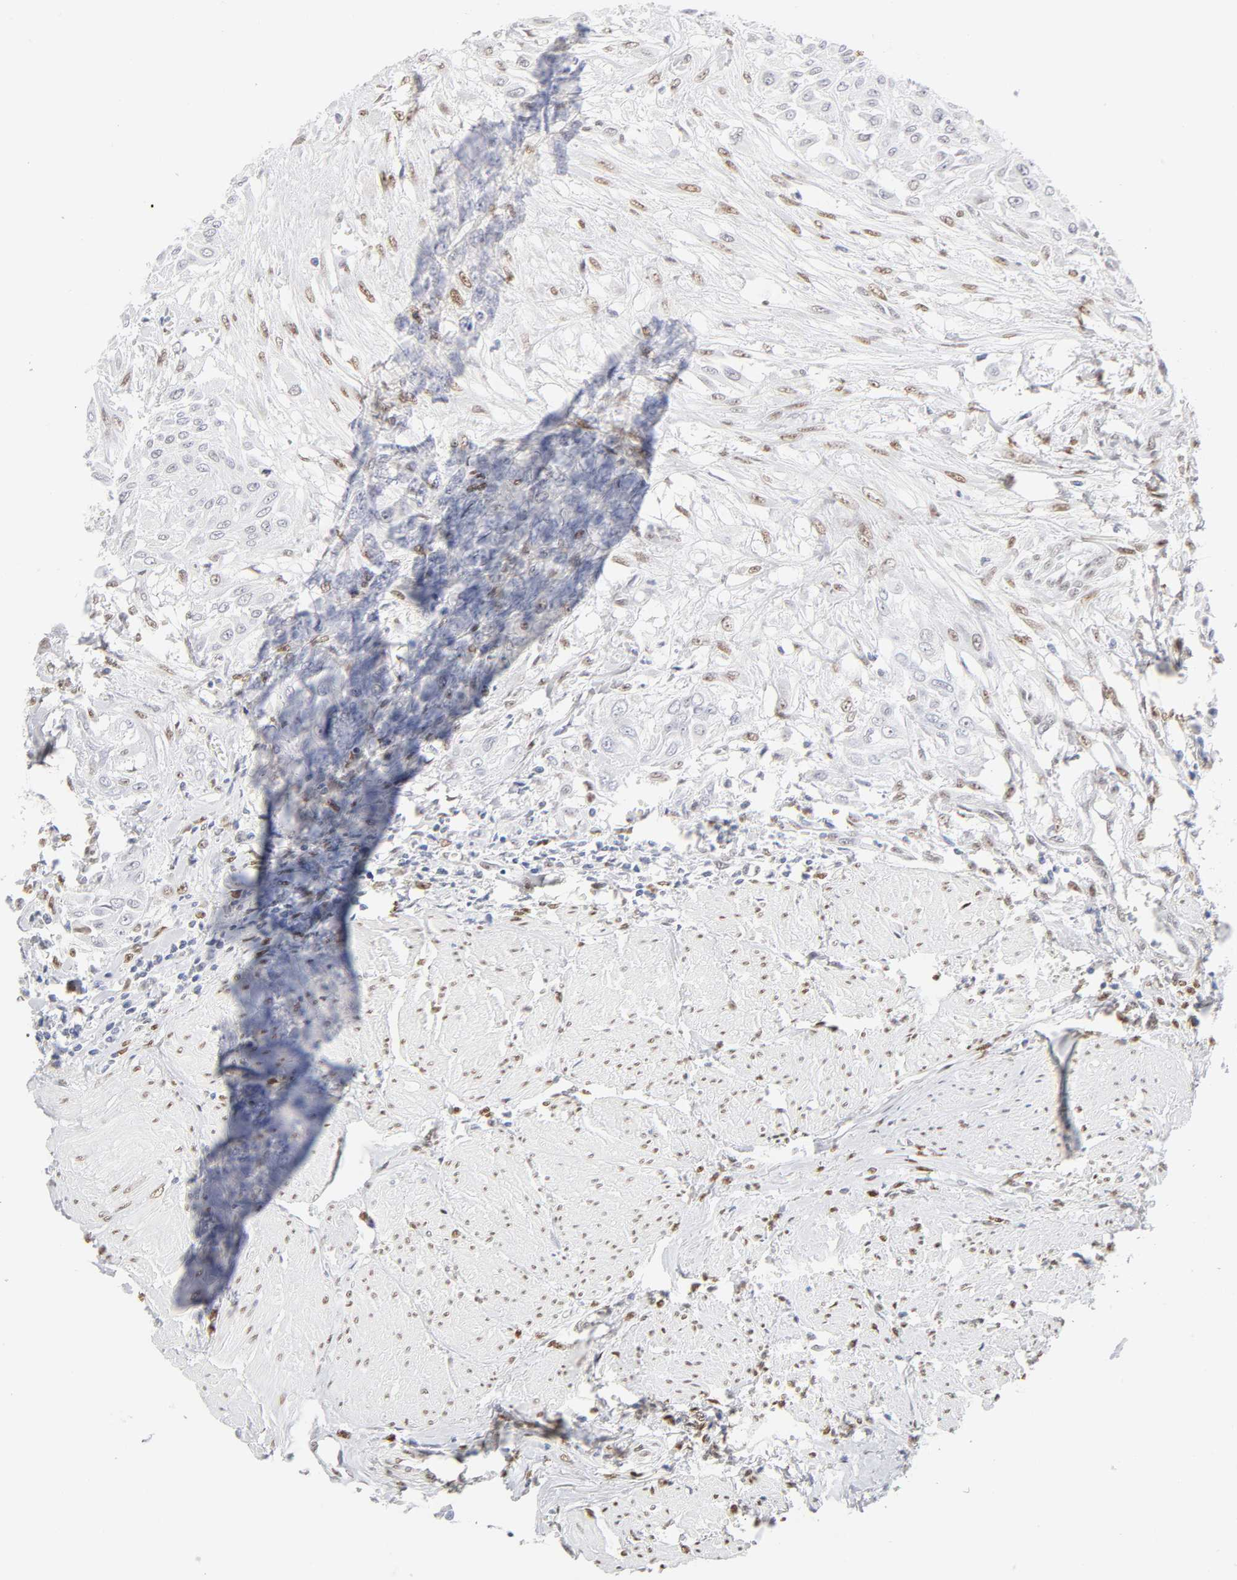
{"staining": {"intensity": "negative", "quantity": "none", "location": "none"}, "tissue": "urothelial cancer", "cell_type": "Tumor cells", "image_type": "cancer", "snomed": [{"axis": "morphology", "description": "Urothelial carcinoma, High grade"}, {"axis": "topography", "description": "Urinary bladder"}], "caption": "Immunohistochemical staining of human urothelial cancer shows no significant expression in tumor cells.", "gene": "NFIC", "patient": {"sex": "male", "age": 57}}